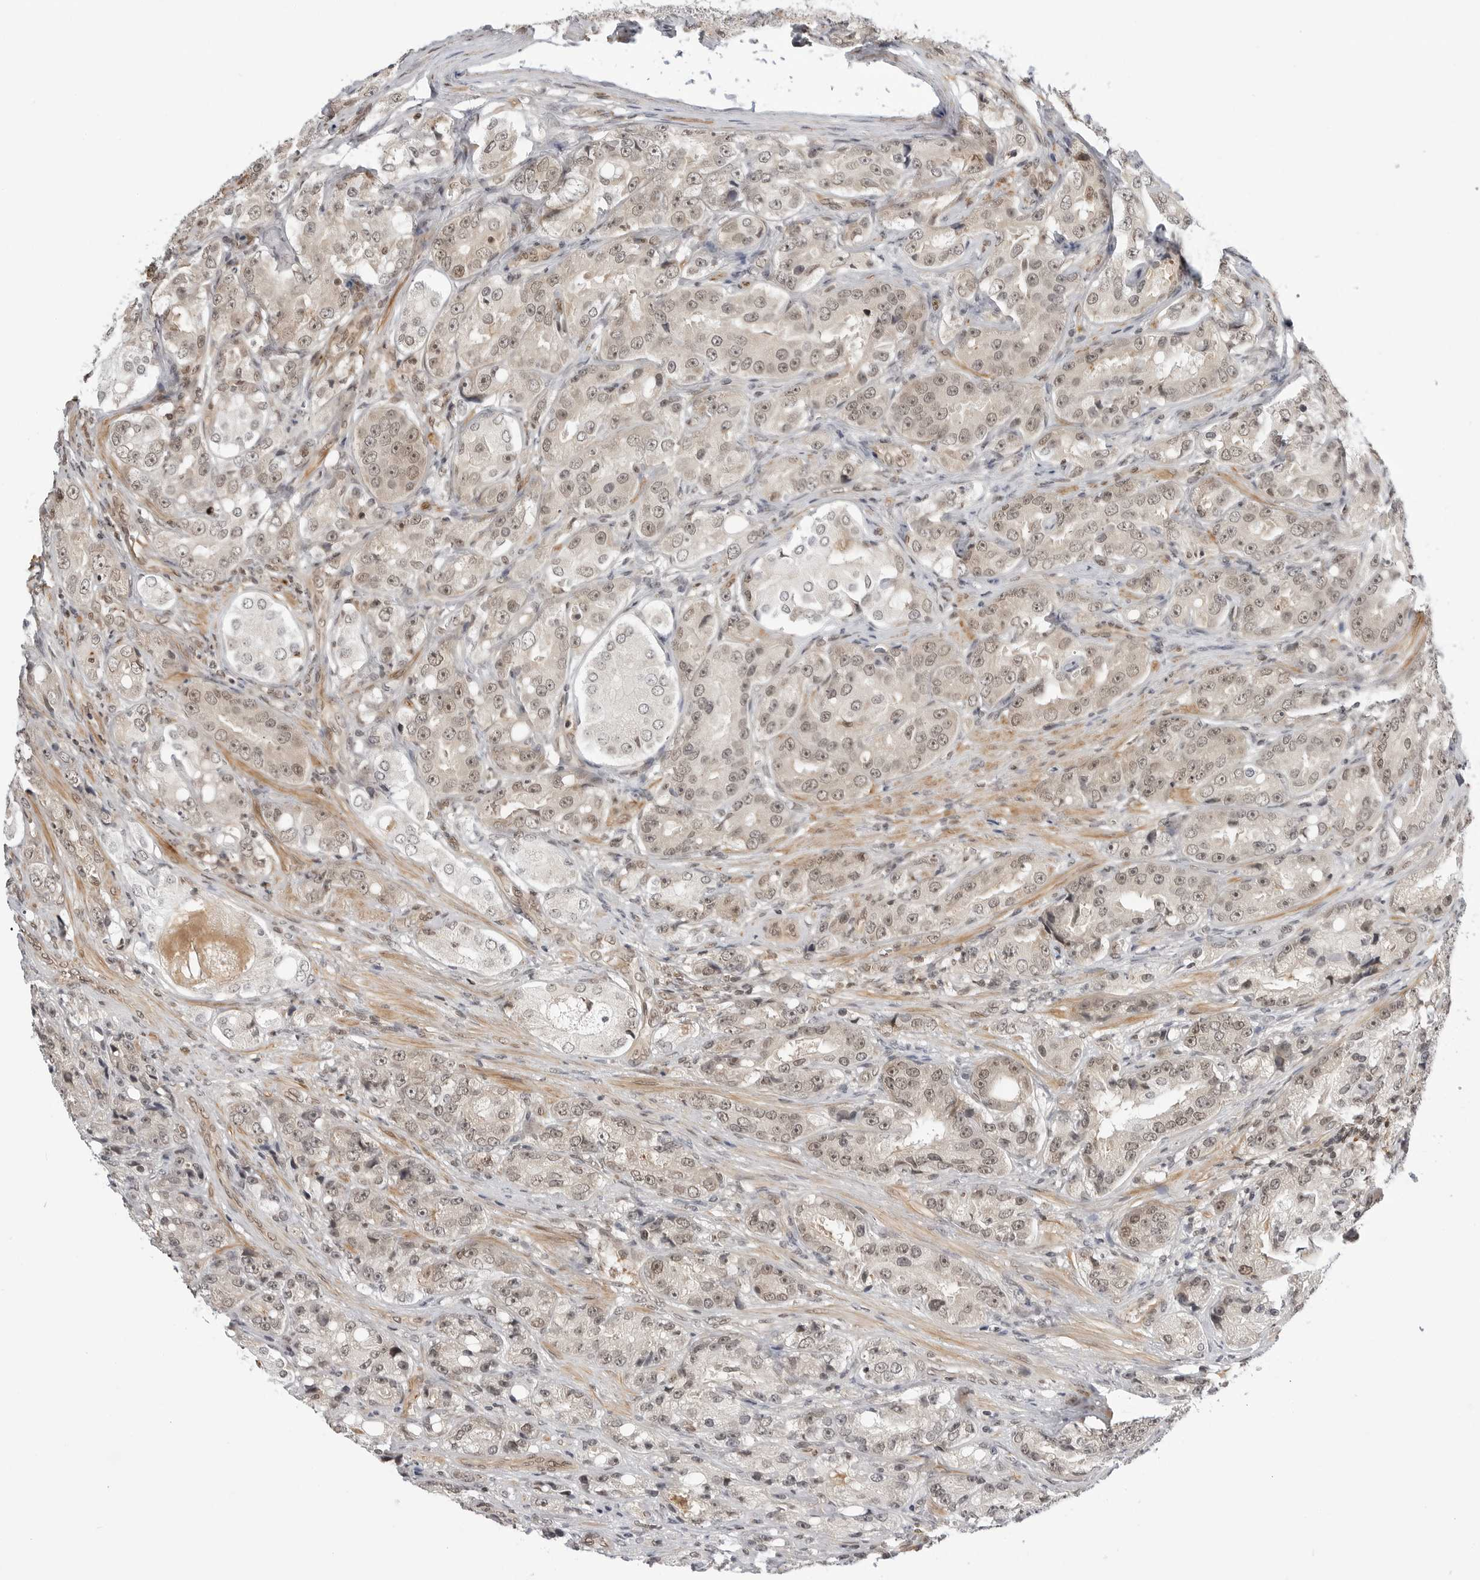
{"staining": {"intensity": "weak", "quantity": ">75%", "location": "nuclear"}, "tissue": "prostate cancer", "cell_type": "Tumor cells", "image_type": "cancer", "snomed": [{"axis": "morphology", "description": "Adenocarcinoma, High grade"}, {"axis": "topography", "description": "Prostate"}], "caption": "Approximately >75% of tumor cells in human prostate cancer exhibit weak nuclear protein staining as visualized by brown immunohistochemical staining.", "gene": "C8orf33", "patient": {"sex": "male", "age": 60}}